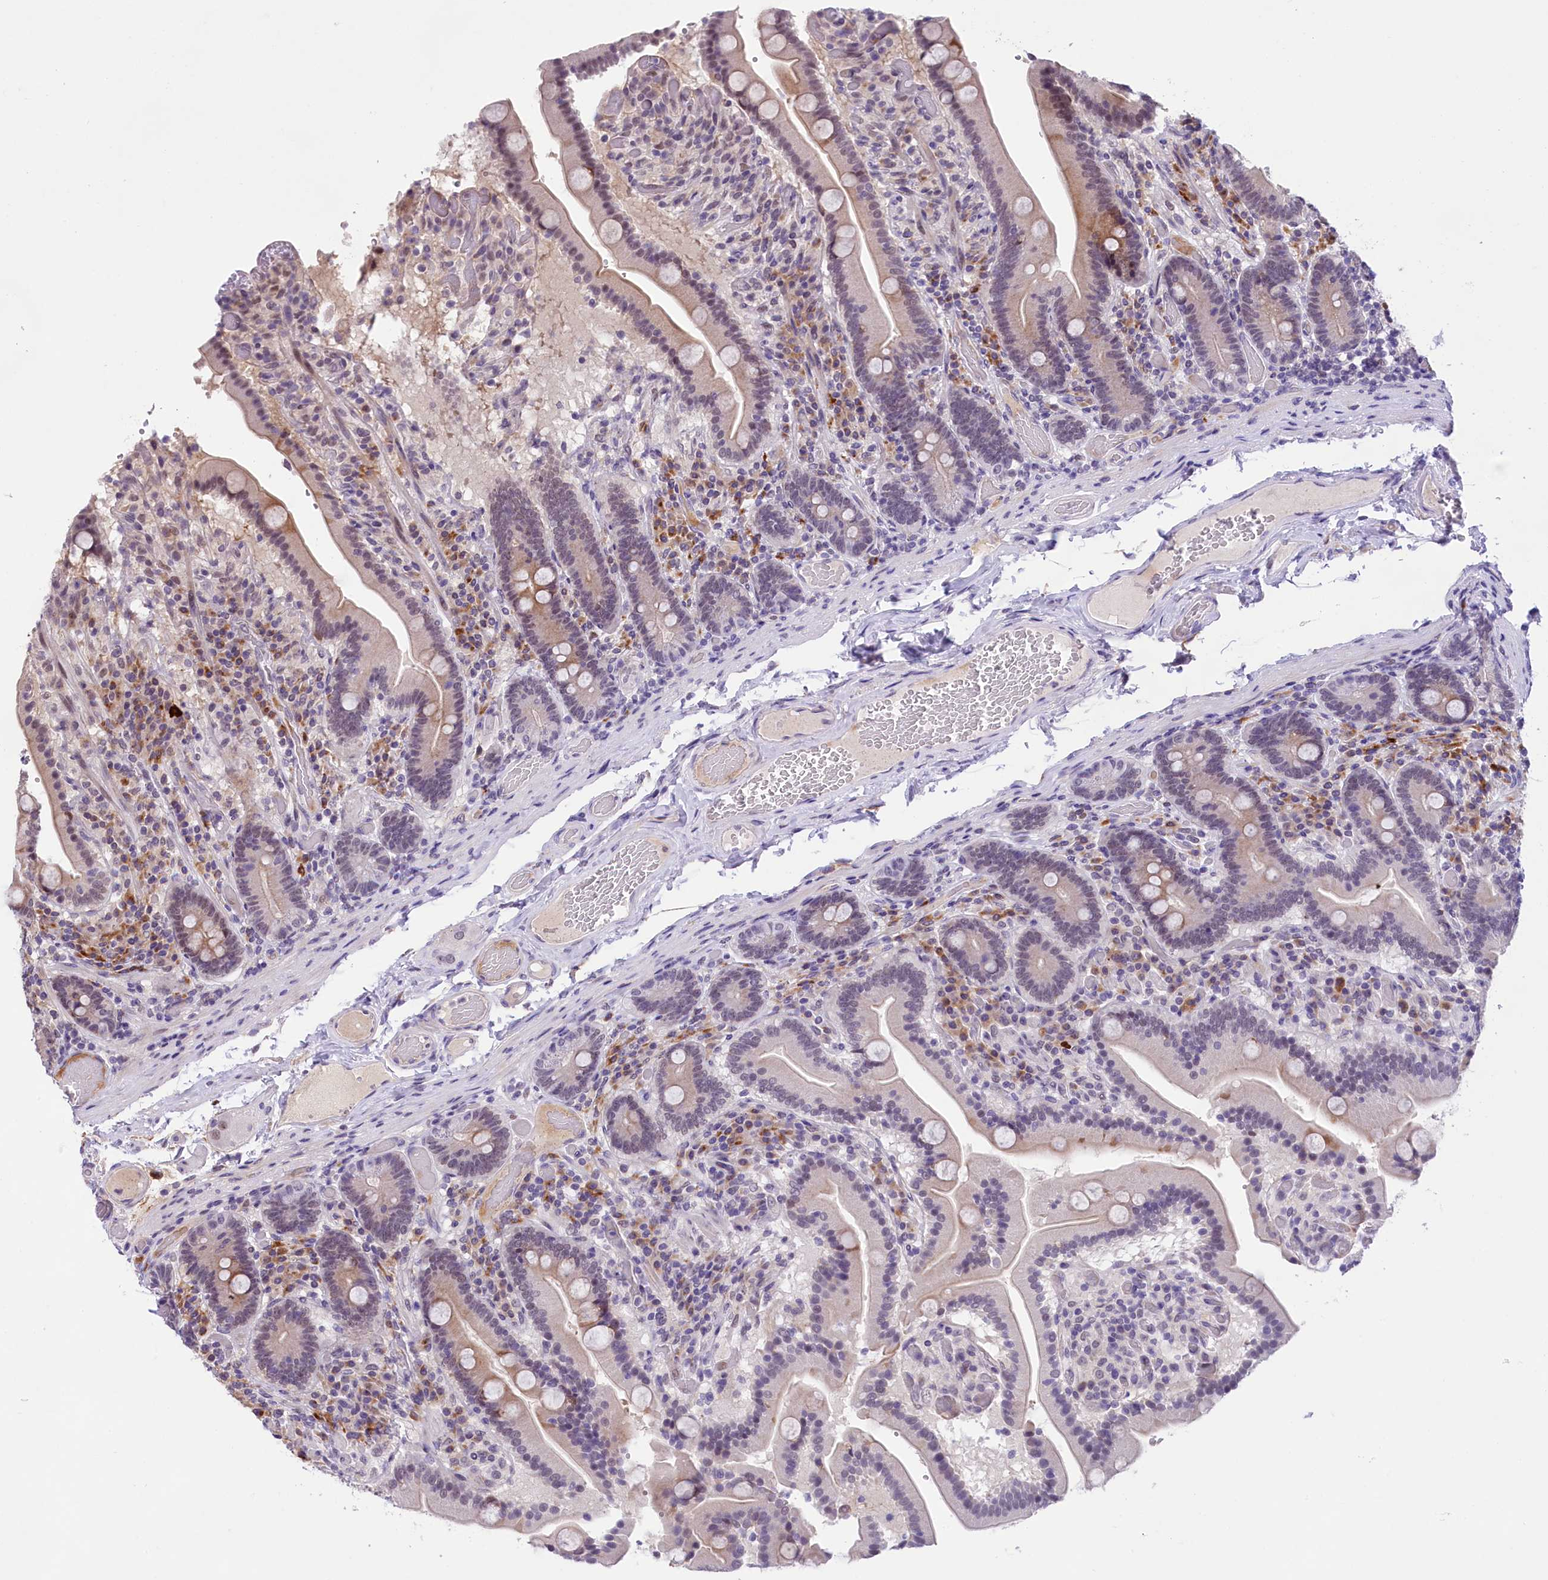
{"staining": {"intensity": "moderate", "quantity": "<25%", "location": "cytoplasmic/membranous"}, "tissue": "duodenum", "cell_type": "Glandular cells", "image_type": "normal", "snomed": [{"axis": "morphology", "description": "Normal tissue, NOS"}, {"axis": "topography", "description": "Duodenum"}], "caption": "DAB (3,3'-diaminobenzidine) immunohistochemical staining of normal duodenum reveals moderate cytoplasmic/membranous protein positivity in approximately <25% of glandular cells.", "gene": "FBXO45", "patient": {"sex": "female", "age": 62}}